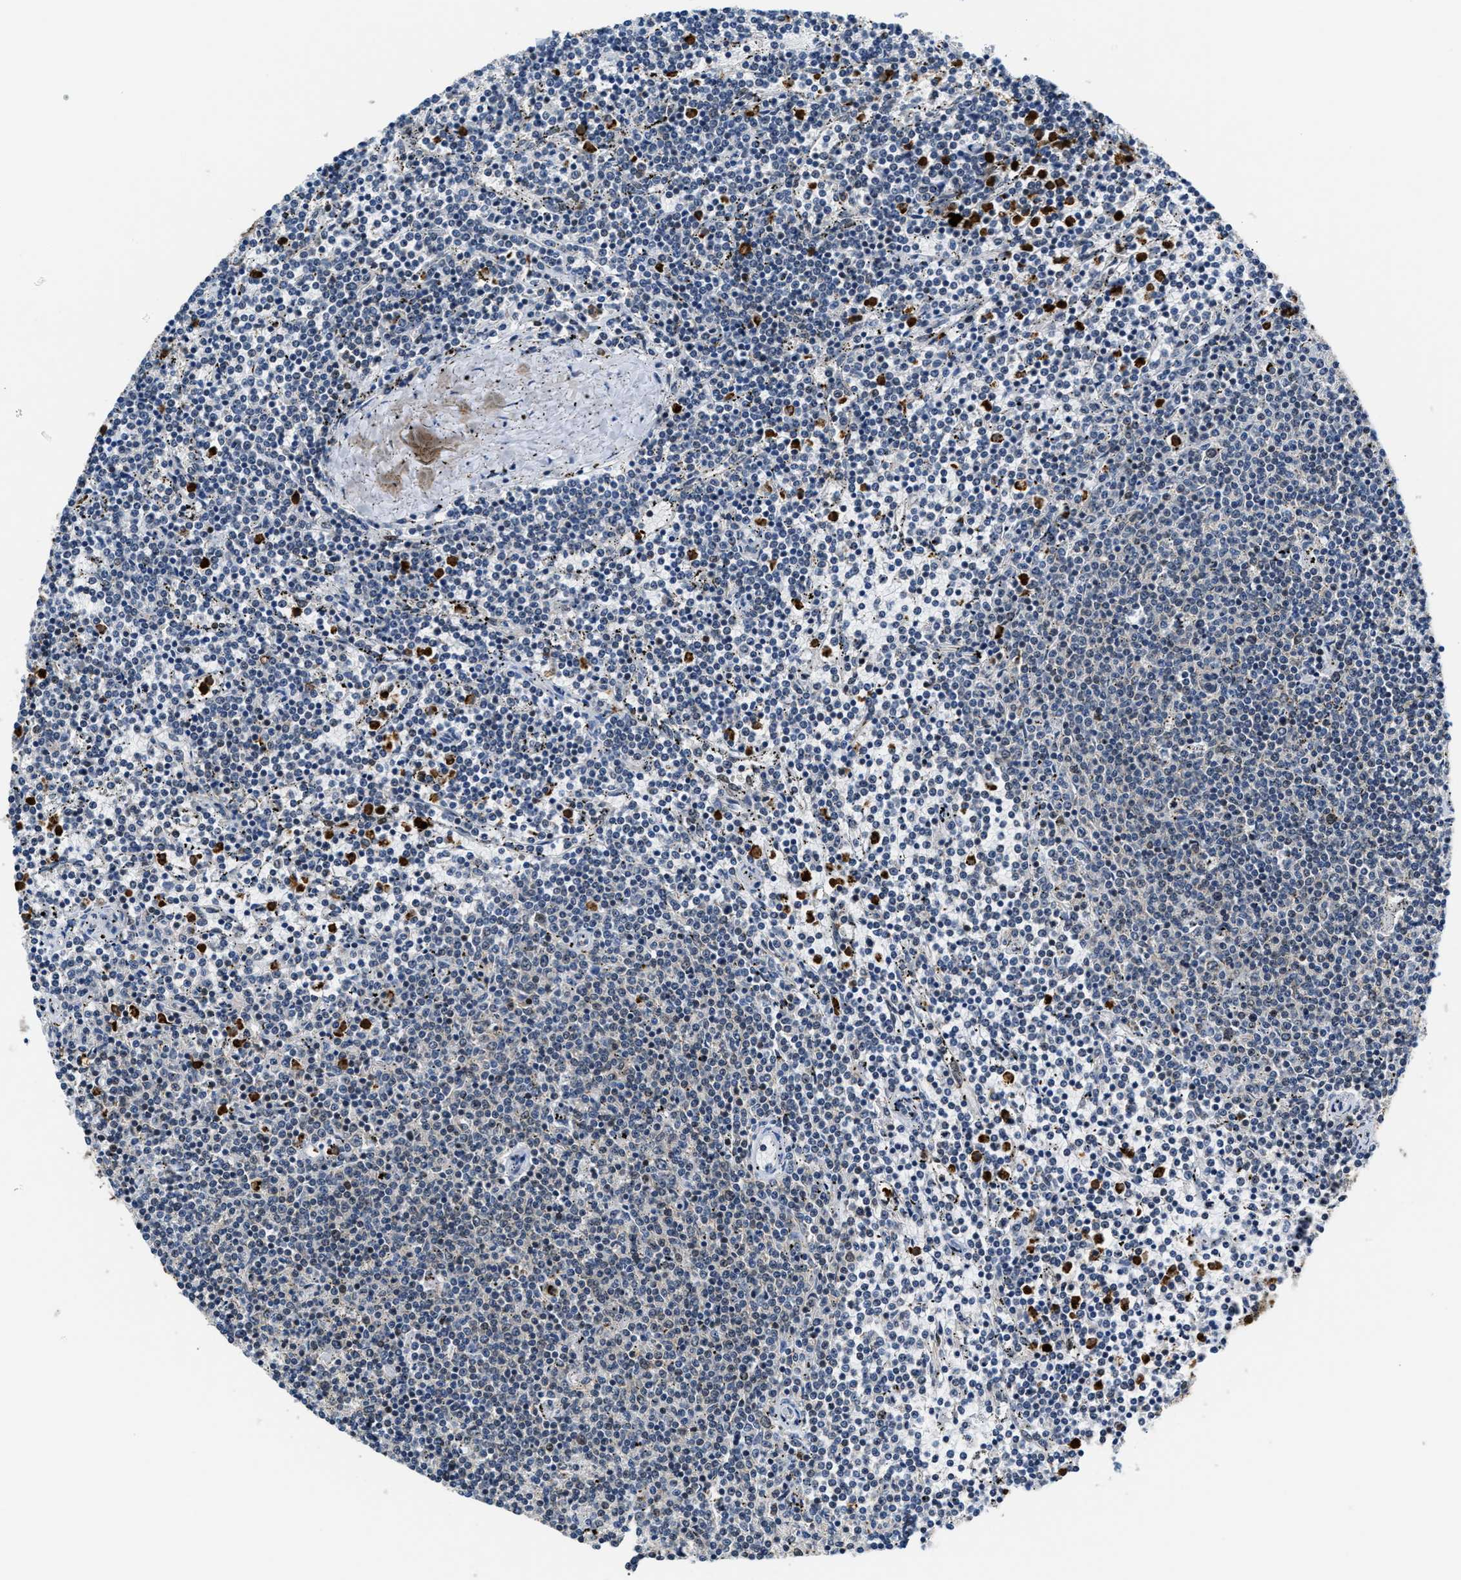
{"staining": {"intensity": "negative", "quantity": "none", "location": "none"}, "tissue": "lymphoma", "cell_type": "Tumor cells", "image_type": "cancer", "snomed": [{"axis": "morphology", "description": "Malignant lymphoma, non-Hodgkin's type, Low grade"}, {"axis": "topography", "description": "Spleen"}], "caption": "Tumor cells are negative for brown protein staining in lymphoma.", "gene": "CCNDBP1", "patient": {"sex": "female", "age": 50}}